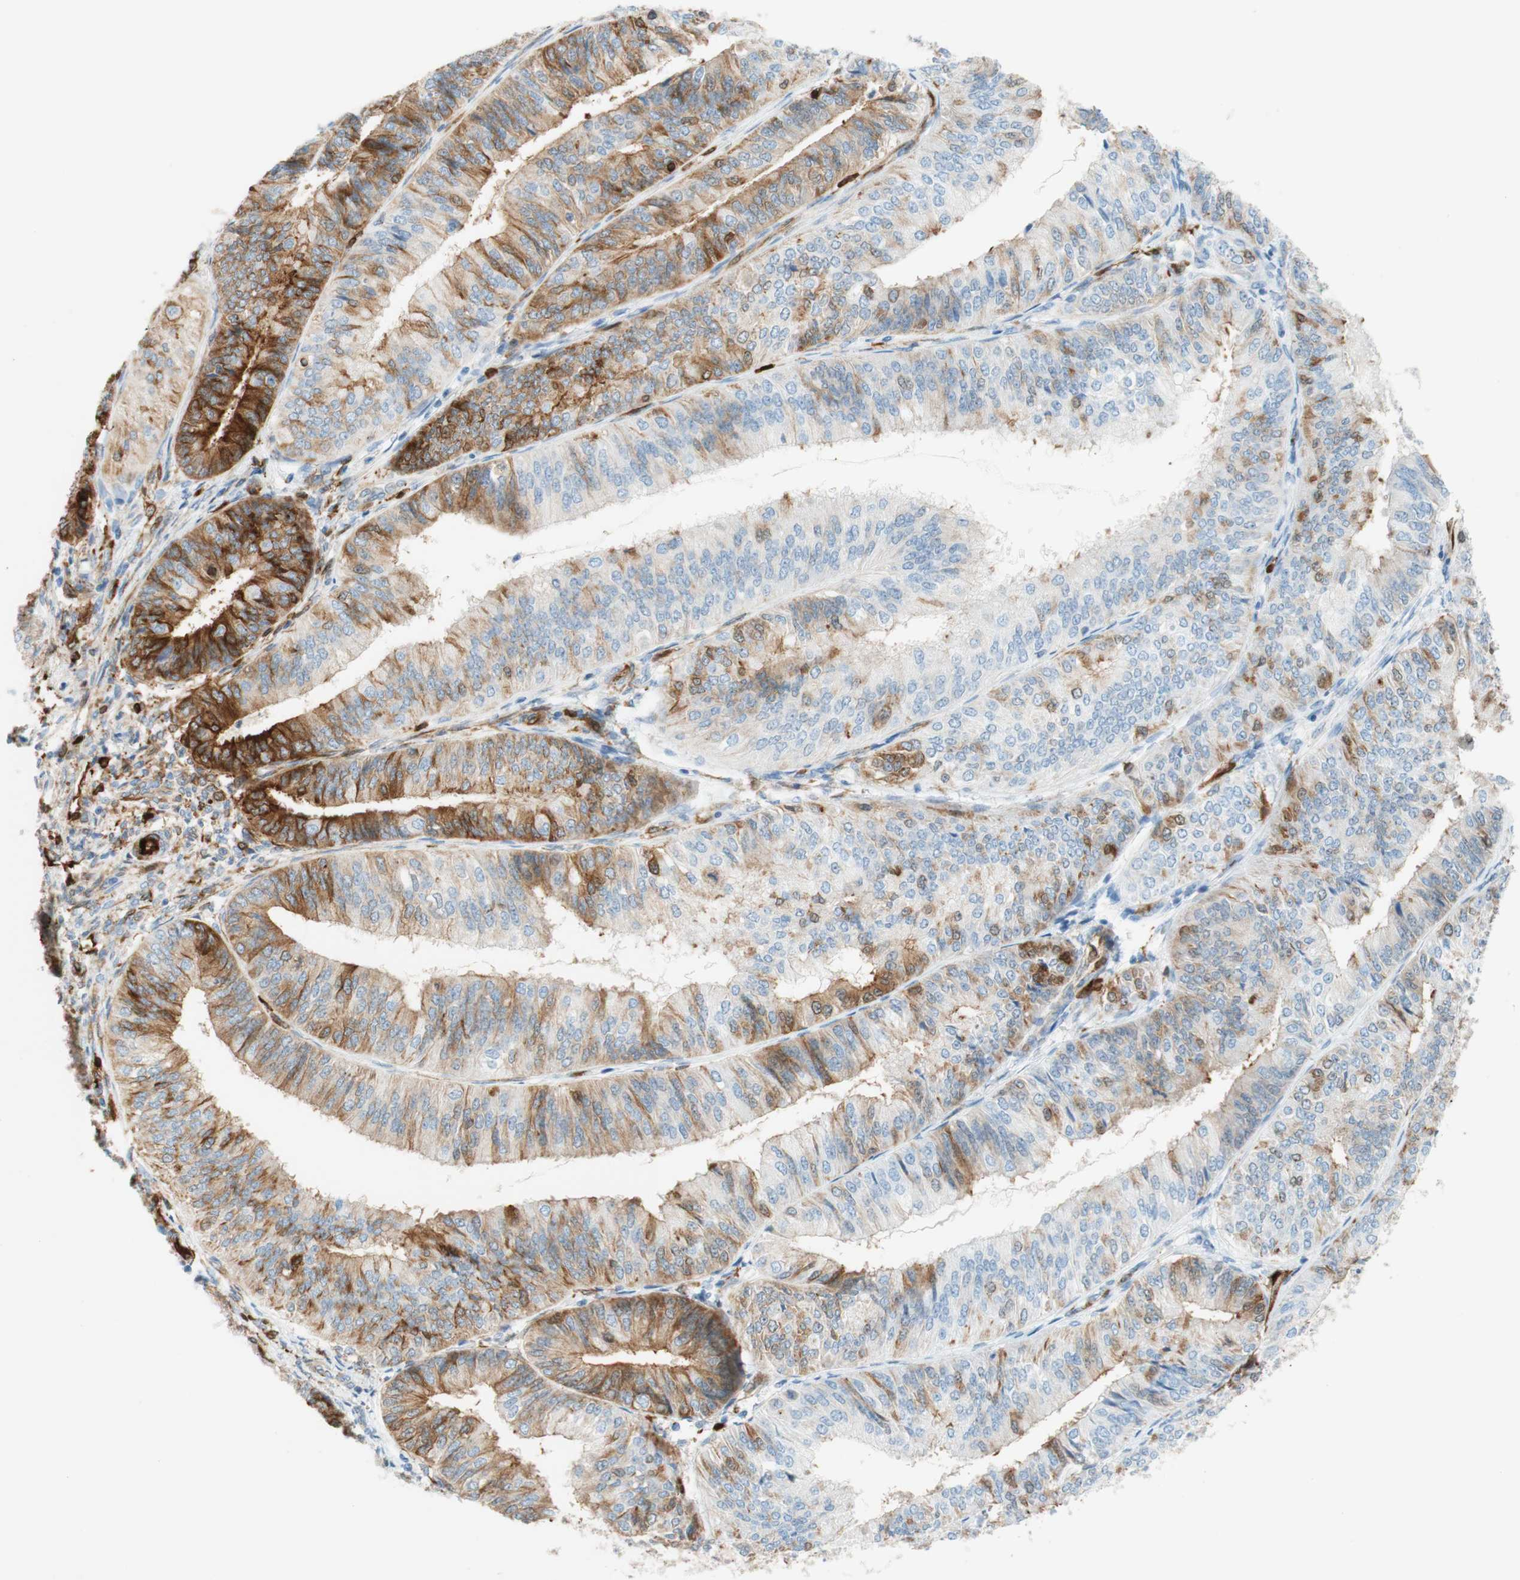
{"staining": {"intensity": "strong", "quantity": "<25%", "location": "cytoplasmic/membranous"}, "tissue": "endometrial cancer", "cell_type": "Tumor cells", "image_type": "cancer", "snomed": [{"axis": "morphology", "description": "Adenocarcinoma, NOS"}, {"axis": "topography", "description": "Endometrium"}], "caption": "Immunohistochemistry of endometrial cancer shows medium levels of strong cytoplasmic/membranous positivity in about <25% of tumor cells.", "gene": "STMN1", "patient": {"sex": "female", "age": 58}}